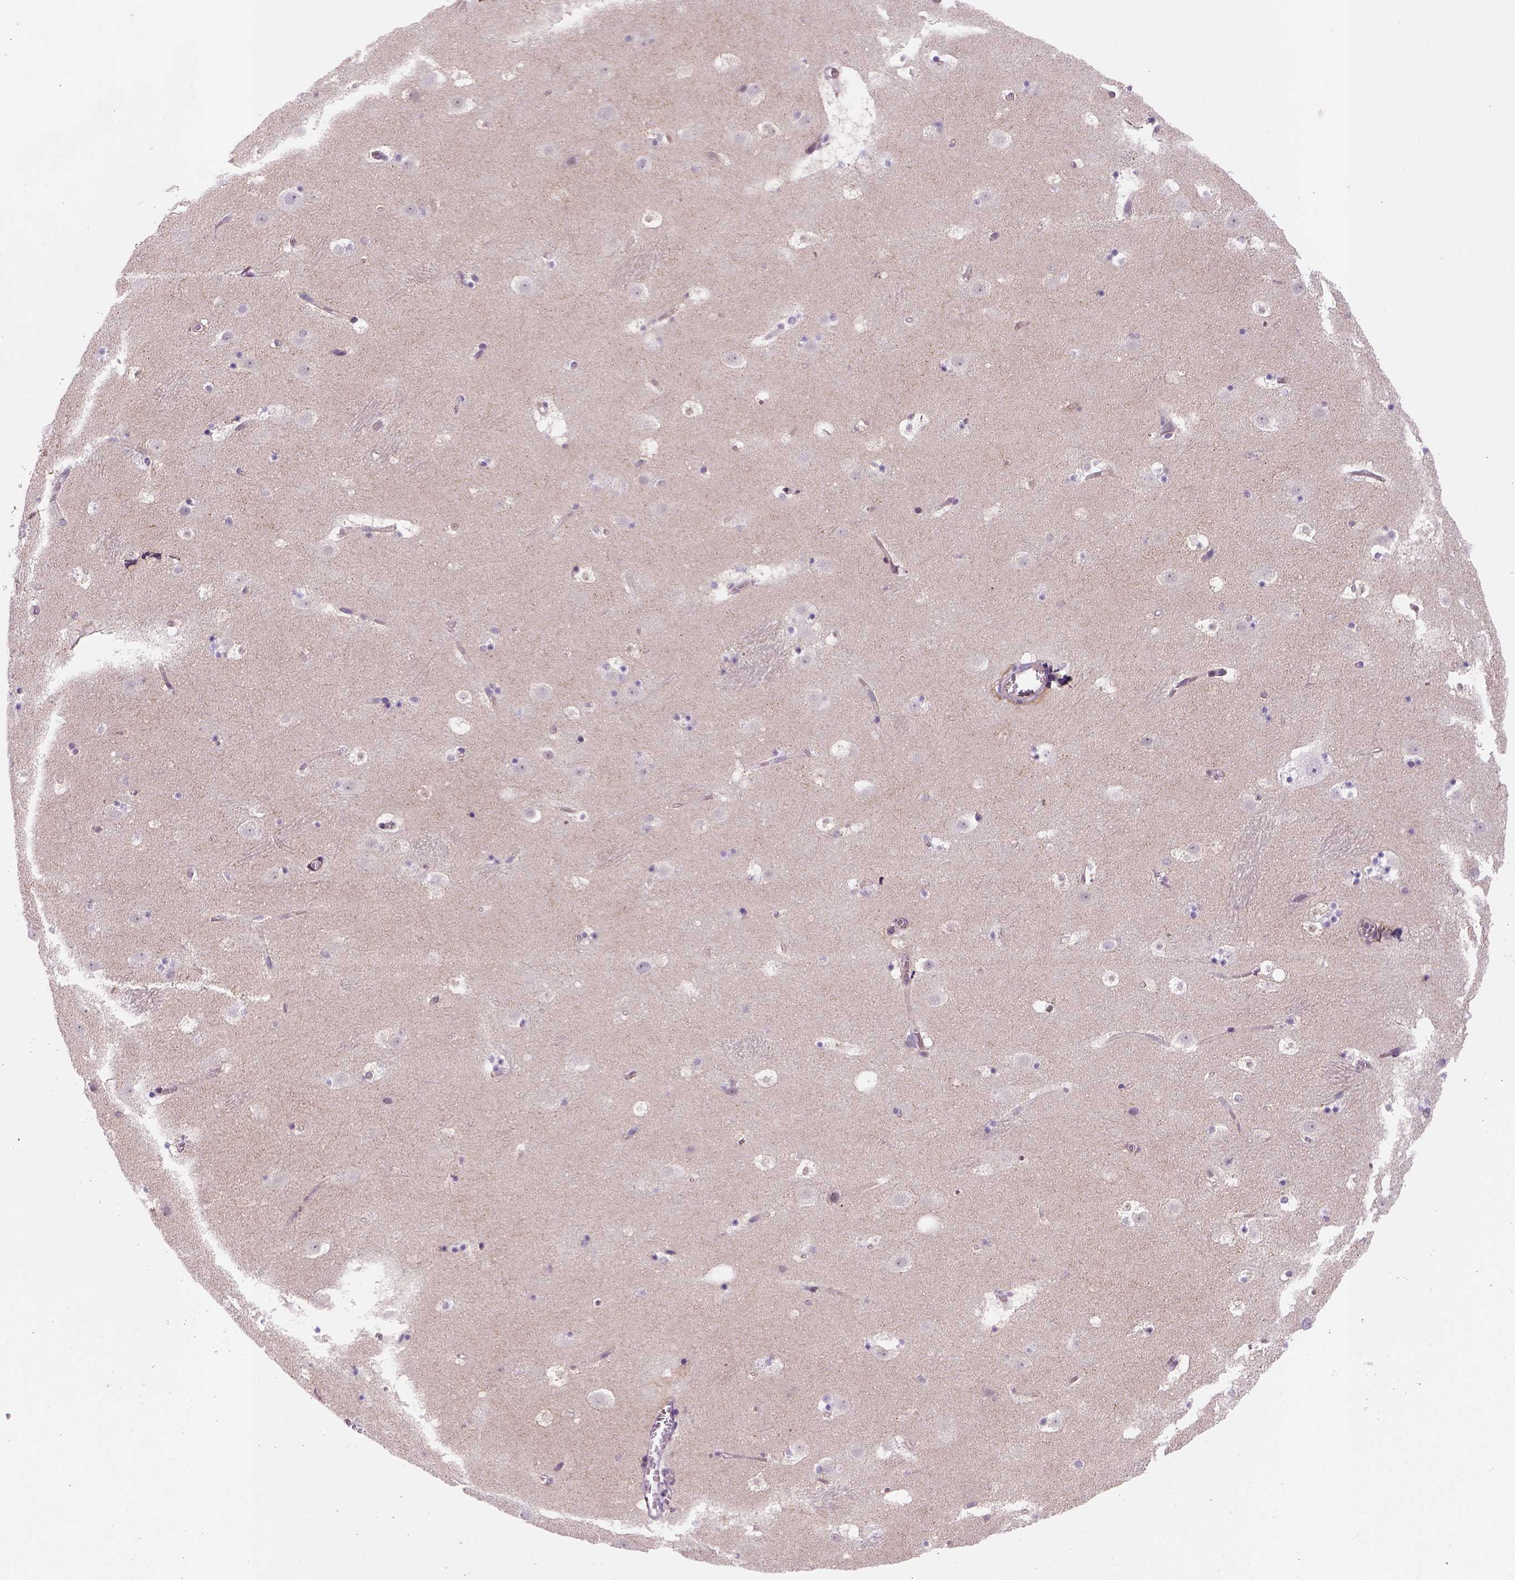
{"staining": {"intensity": "negative", "quantity": "none", "location": "none"}, "tissue": "caudate", "cell_type": "Glial cells", "image_type": "normal", "snomed": [{"axis": "morphology", "description": "Normal tissue, NOS"}, {"axis": "topography", "description": "Lateral ventricle wall"}], "caption": "IHC micrograph of normal caudate stained for a protein (brown), which displays no positivity in glial cells. (DAB immunohistochemistry (IHC), high magnification).", "gene": "VSTM5", "patient": {"sex": "male", "age": 37}}